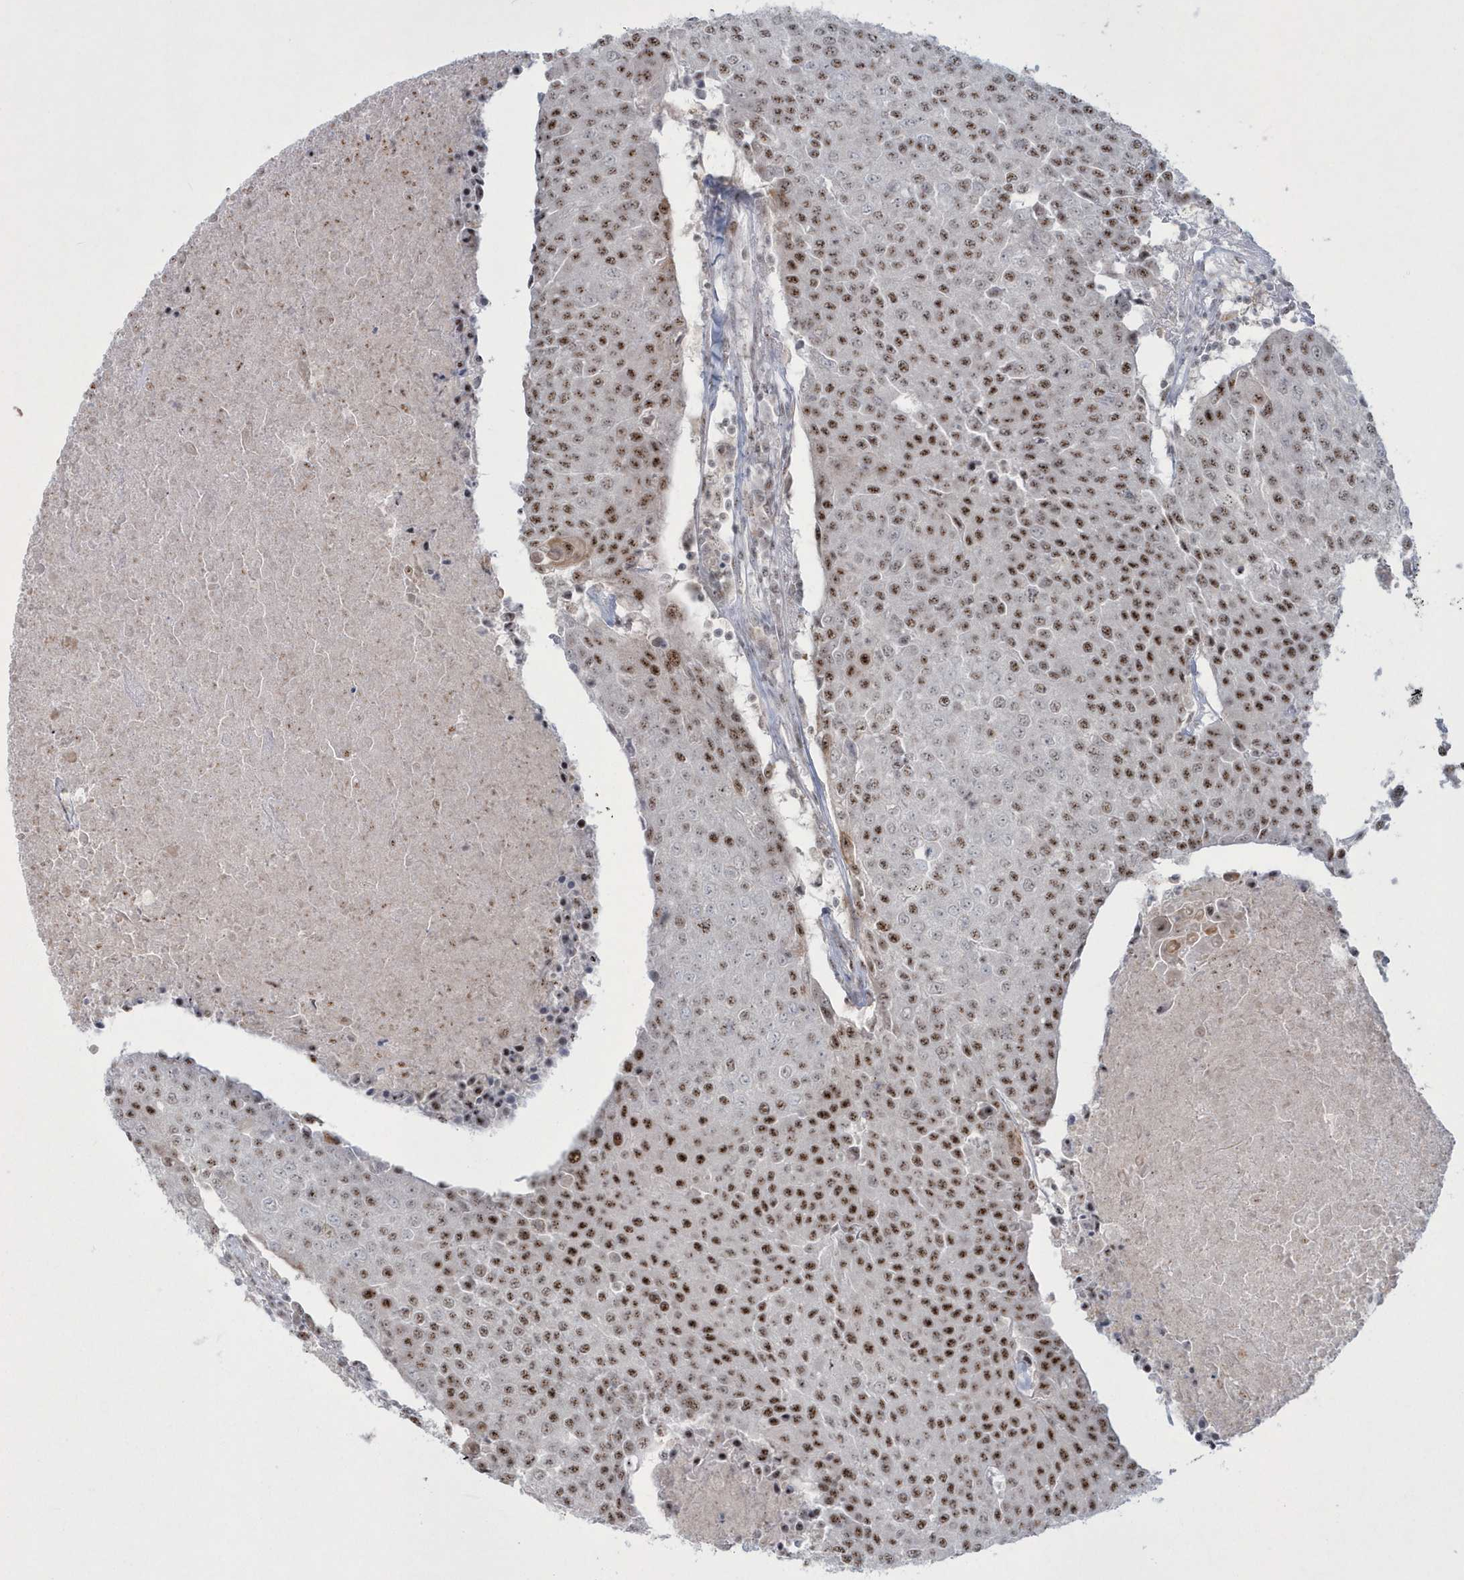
{"staining": {"intensity": "moderate", "quantity": ">75%", "location": "nuclear"}, "tissue": "urothelial cancer", "cell_type": "Tumor cells", "image_type": "cancer", "snomed": [{"axis": "morphology", "description": "Urothelial carcinoma, High grade"}, {"axis": "topography", "description": "Urinary bladder"}], "caption": "A medium amount of moderate nuclear expression is identified in about >75% of tumor cells in urothelial carcinoma (high-grade) tissue. (Stains: DAB in brown, nuclei in blue, Microscopy: brightfield microscopy at high magnification).", "gene": "KDM6B", "patient": {"sex": "female", "age": 85}}